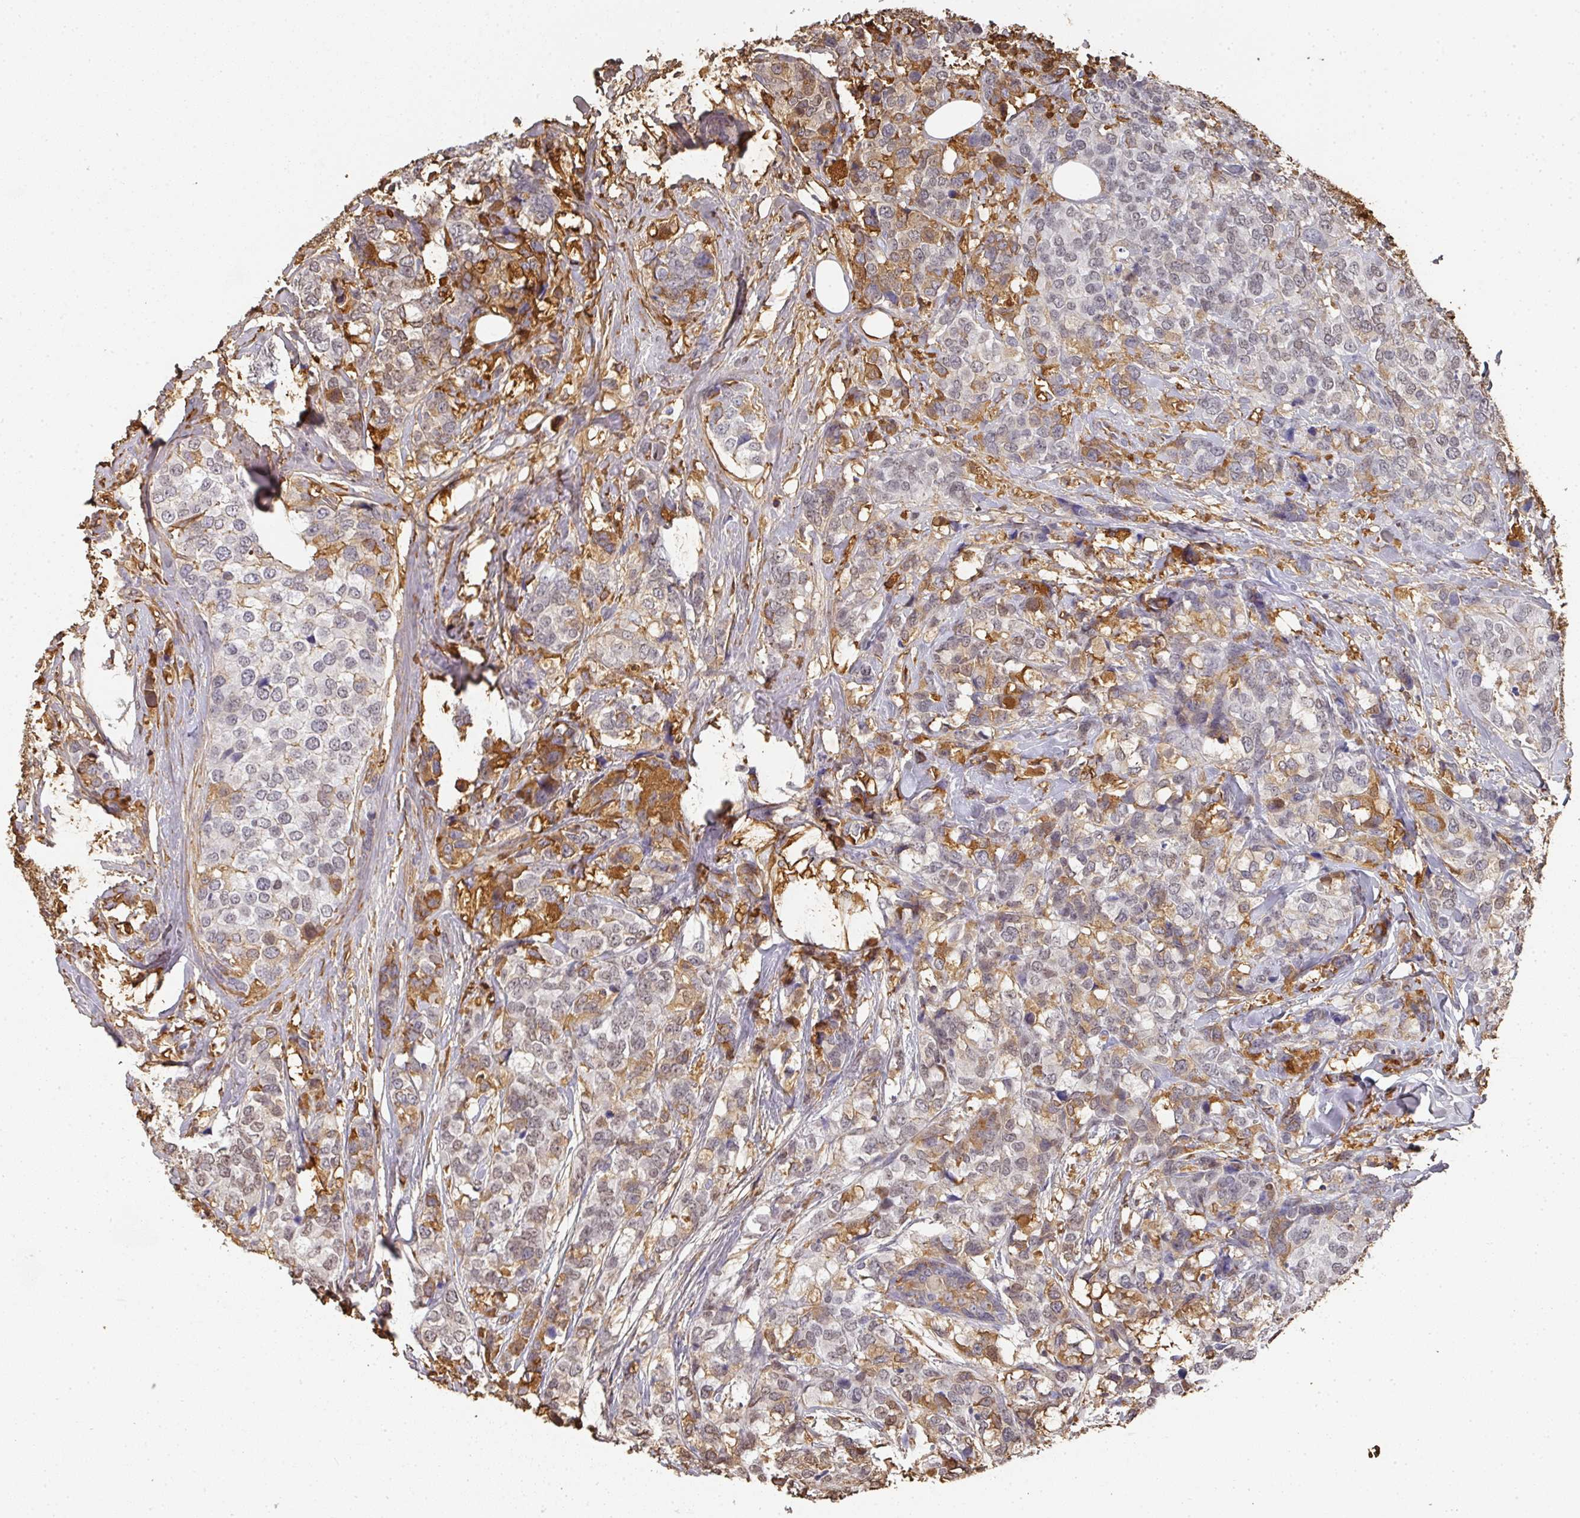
{"staining": {"intensity": "moderate", "quantity": "25%-75%", "location": "cytoplasmic/membranous"}, "tissue": "breast cancer", "cell_type": "Tumor cells", "image_type": "cancer", "snomed": [{"axis": "morphology", "description": "Lobular carcinoma"}, {"axis": "topography", "description": "Breast"}], "caption": "This is a micrograph of immunohistochemistry (IHC) staining of breast cancer, which shows moderate staining in the cytoplasmic/membranous of tumor cells.", "gene": "ALB", "patient": {"sex": "female", "age": 59}}